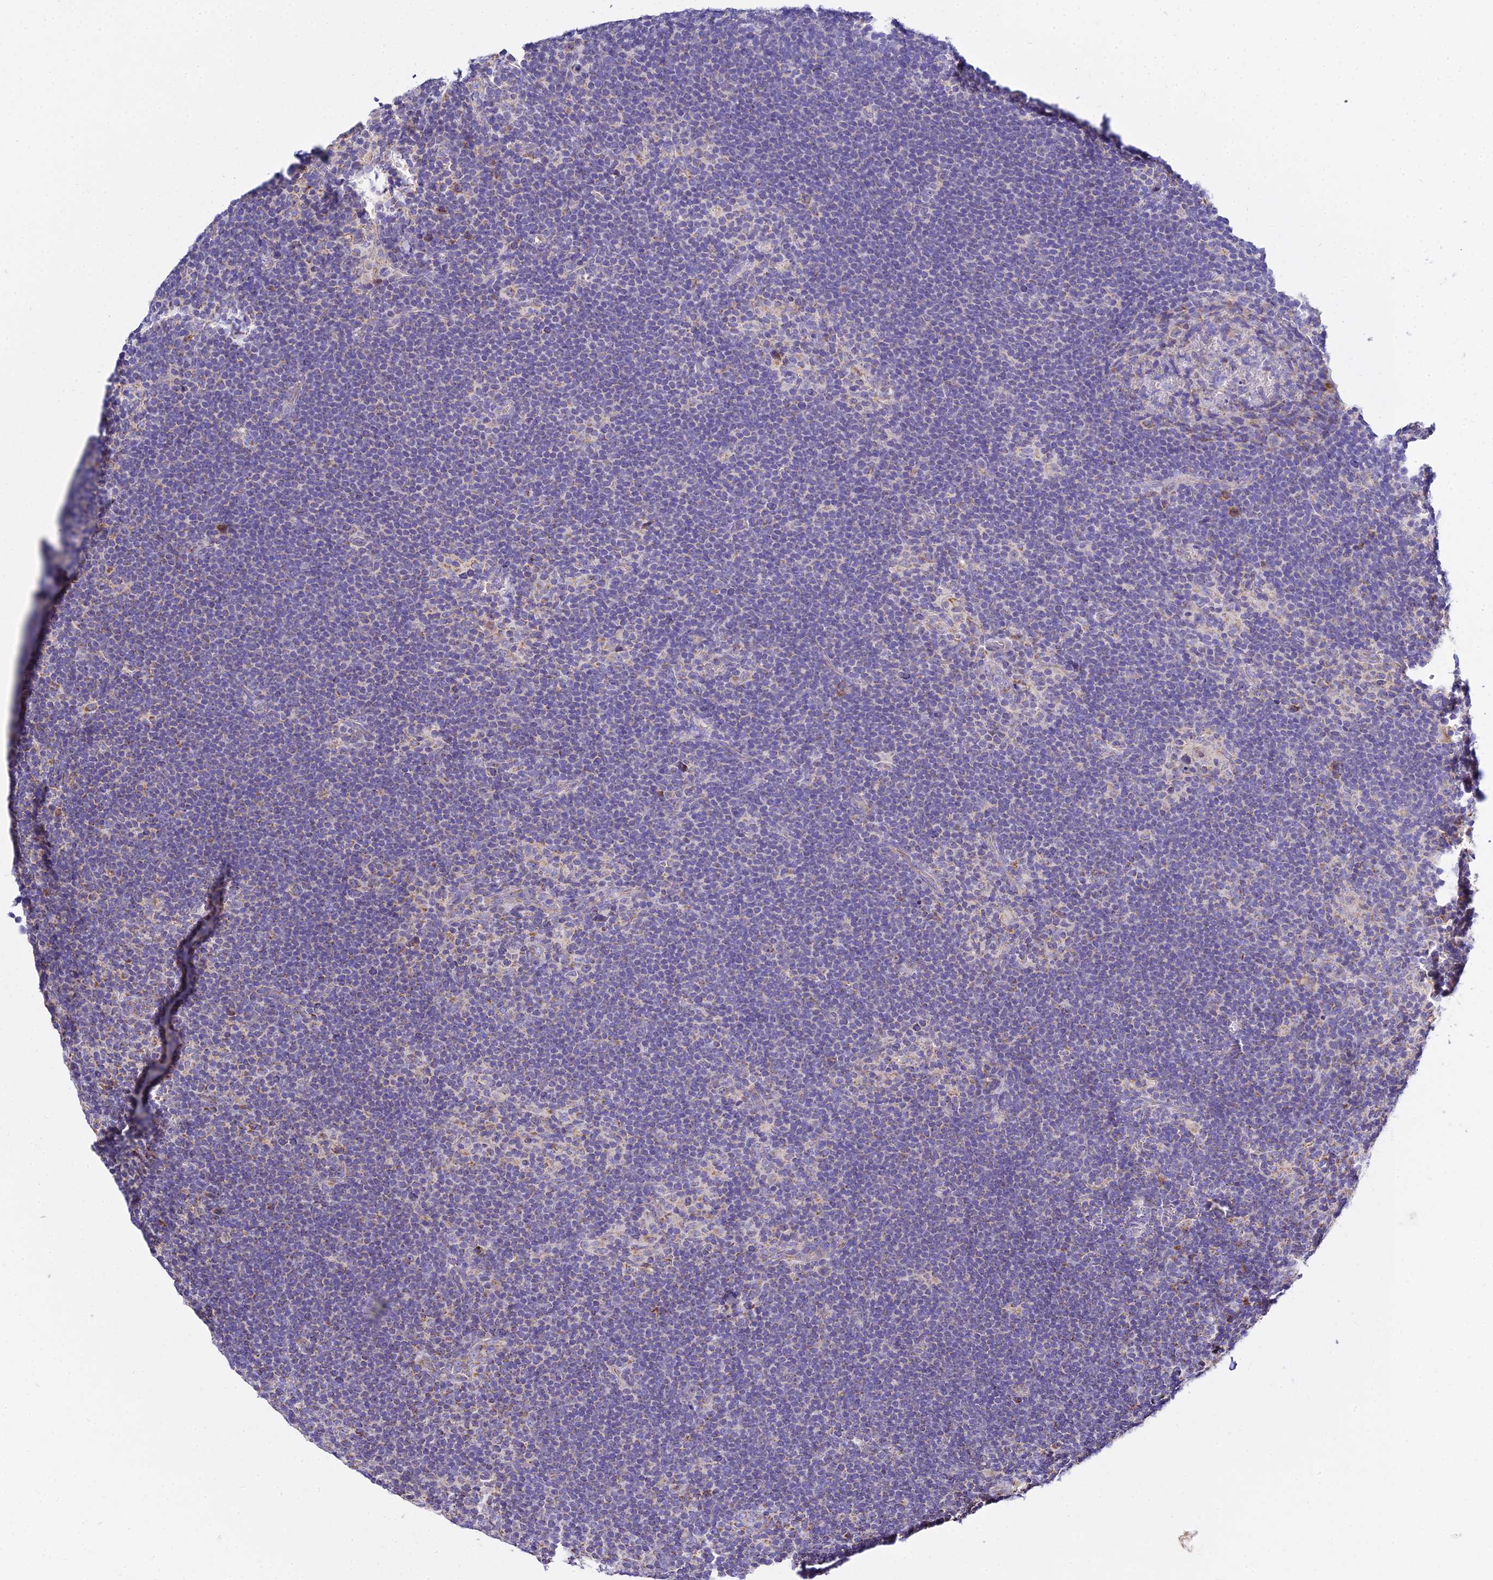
{"staining": {"intensity": "negative", "quantity": "none", "location": "none"}, "tissue": "lymphoma", "cell_type": "Tumor cells", "image_type": "cancer", "snomed": [{"axis": "morphology", "description": "Hodgkin's disease, NOS"}, {"axis": "topography", "description": "Lymph node"}], "caption": "Immunohistochemical staining of Hodgkin's disease demonstrates no significant staining in tumor cells.", "gene": "TYW5", "patient": {"sex": "female", "age": 57}}